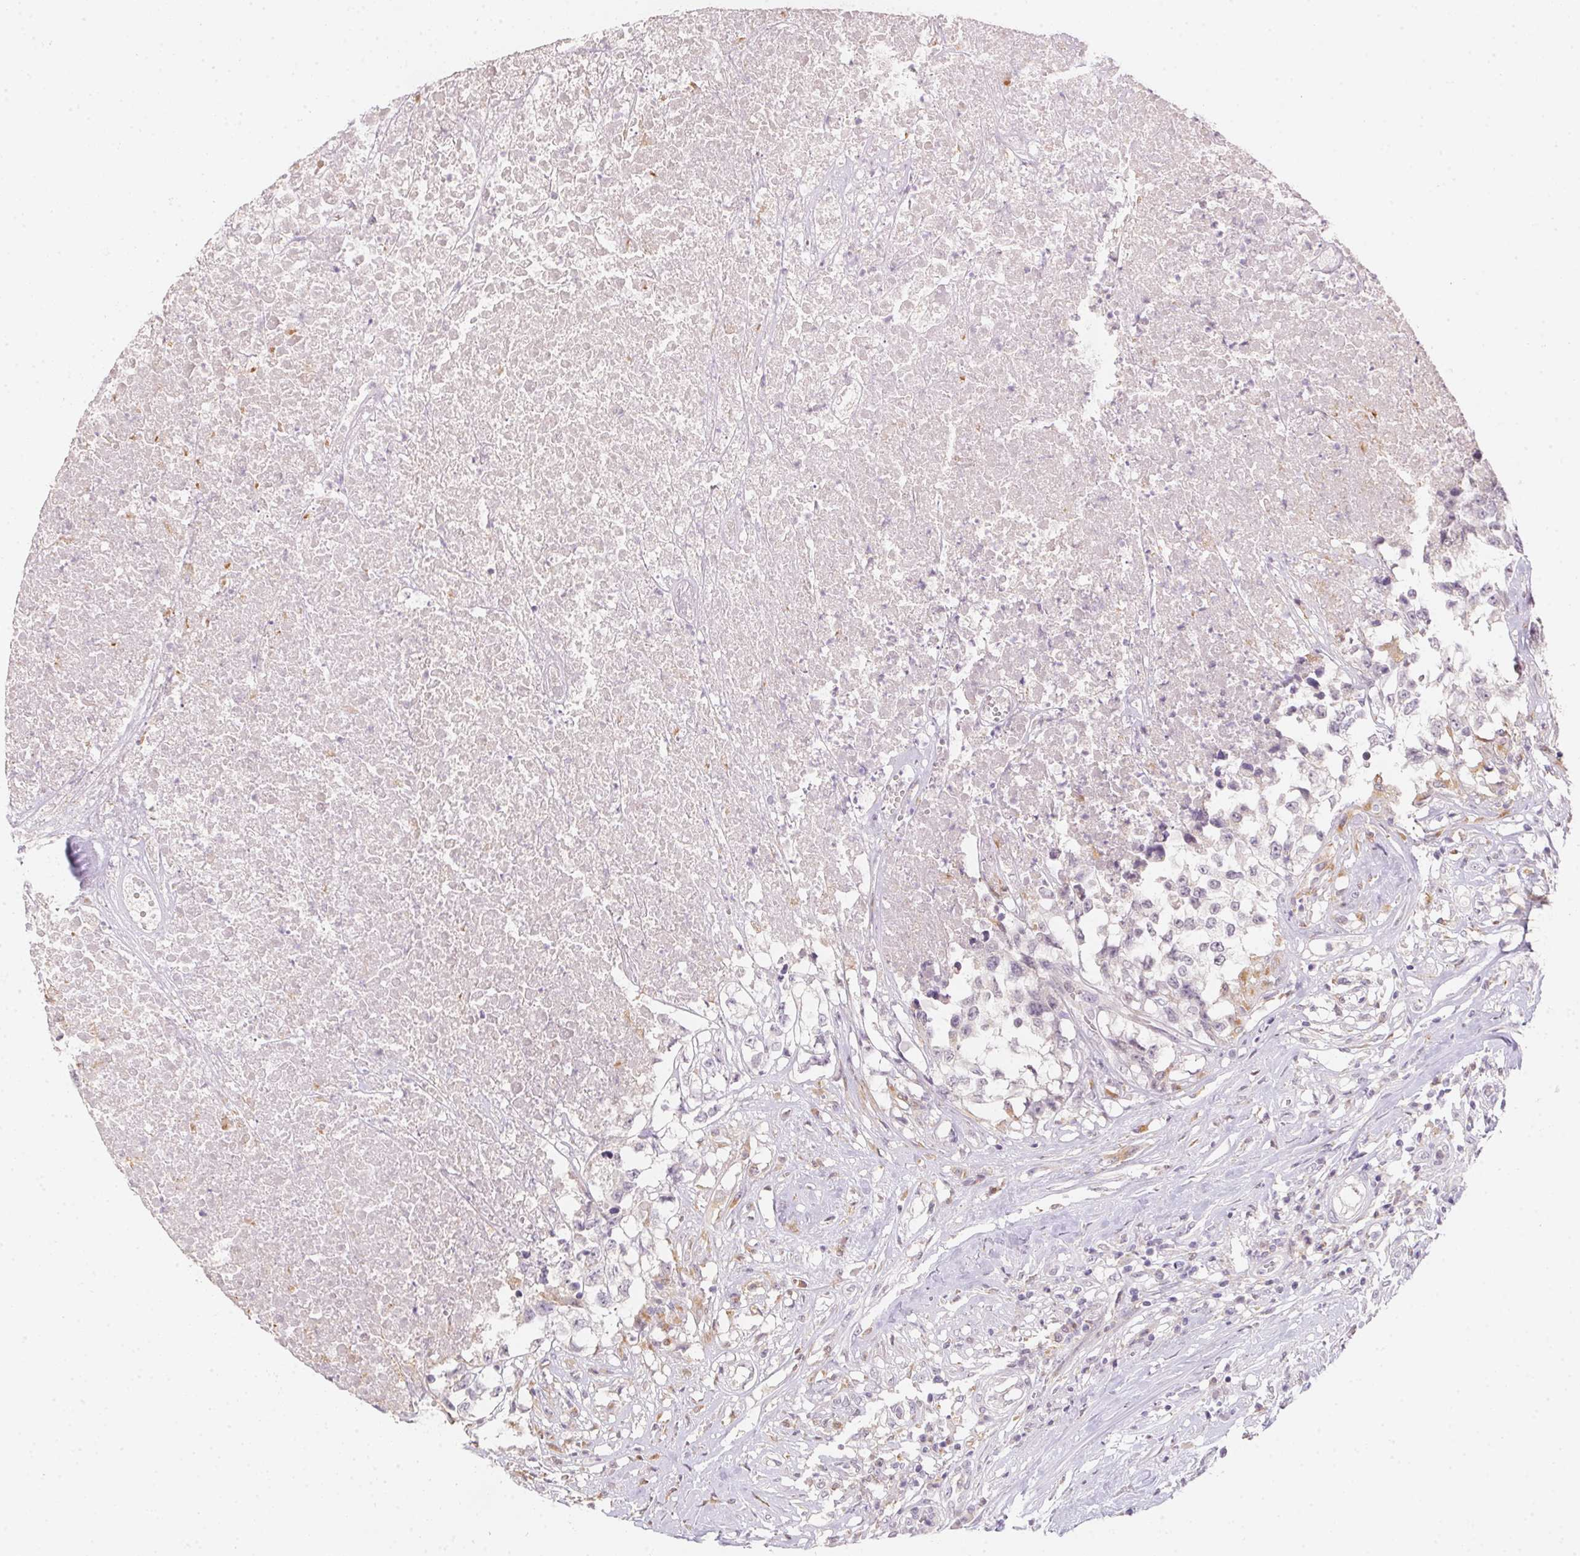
{"staining": {"intensity": "negative", "quantity": "none", "location": "none"}, "tissue": "testis cancer", "cell_type": "Tumor cells", "image_type": "cancer", "snomed": [{"axis": "morphology", "description": "Carcinoma, Embryonal, NOS"}, {"axis": "topography", "description": "Testis"}], "caption": "Photomicrograph shows no protein staining in tumor cells of embryonal carcinoma (testis) tissue.", "gene": "SLC6A18", "patient": {"sex": "male", "age": 83}}